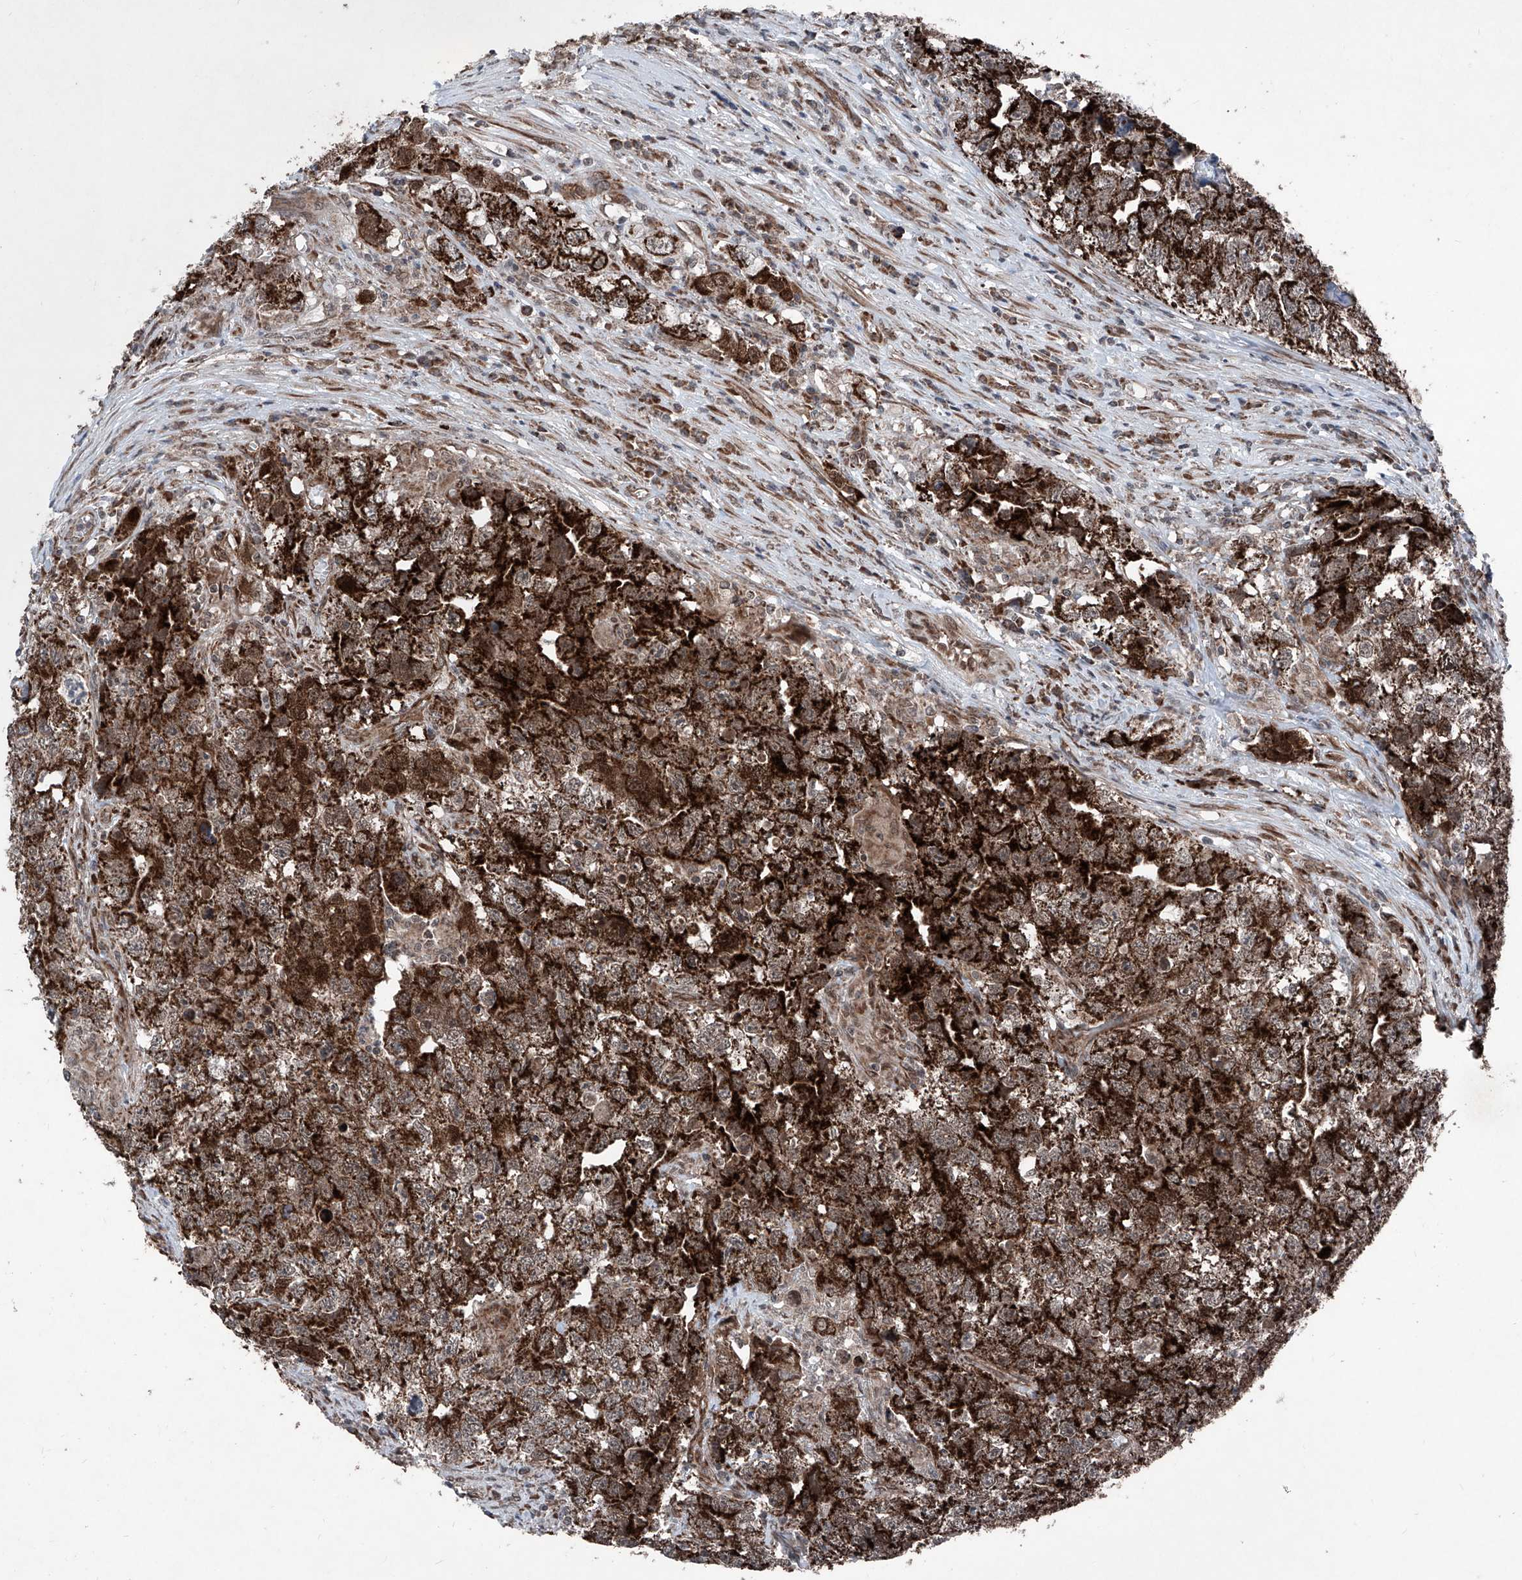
{"staining": {"intensity": "strong", "quantity": ">75%", "location": "cytoplasmic/membranous"}, "tissue": "testis cancer", "cell_type": "Tumor cells", "image_type": "cancer", "snomed": [{"axis": "morphology", "description": "Seminoma, NOS"}, {"axis": "morphology", "description": "Carcinoma, Embryonal, NOS"}, {"axis": "topography", "description": "Testis"}], "caption": "Immunohistochemical staining of human testis cancer (embryonal carcinoma) exhibits strong cytoplasmic/membranous protein positivity in approximately >75% of tumor cells.", "gene": "COA7", "patient": {"sex": "male", "age": 43}}